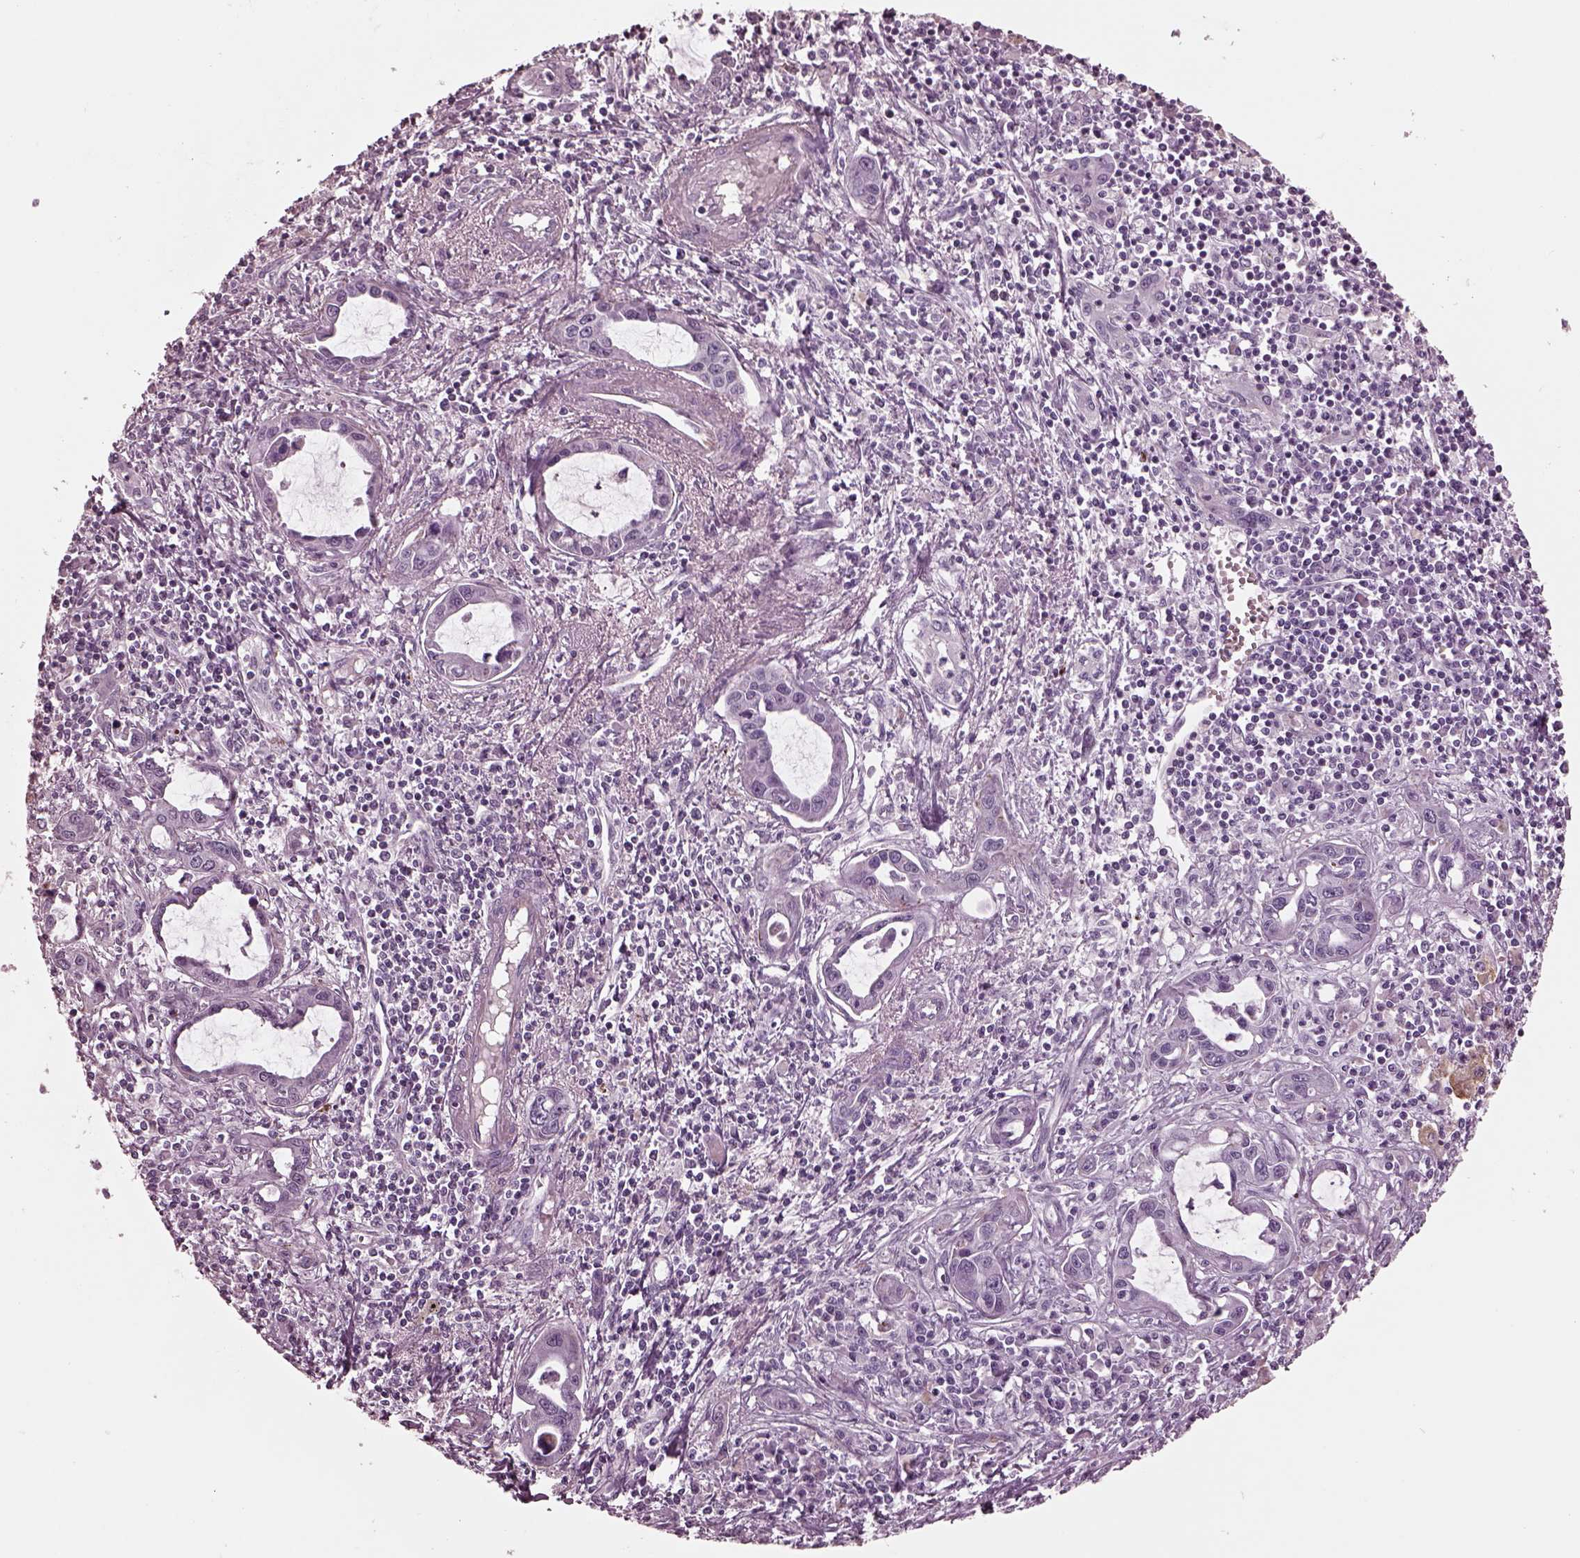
{"staining": {"intensity": "negative", "quantity": "none", "location": "none"}, "tissue": "liver cancer", "cell_type": "Tumor cells", "image_type": "cancer", "snomed": [{"axis": "morphology", "description": "Cholangiocarcinoma"}, {"axis": "topography", "description": "Liver"}], "caption": "Immunohistochemistry histopathology image of human liver cancer (cholangiocarcinoma) stained for a protein (brown), which demonstrates no expression in tumor cells.", "gene": "GDF11", "patient": {"sex": "male", "age": 58}}